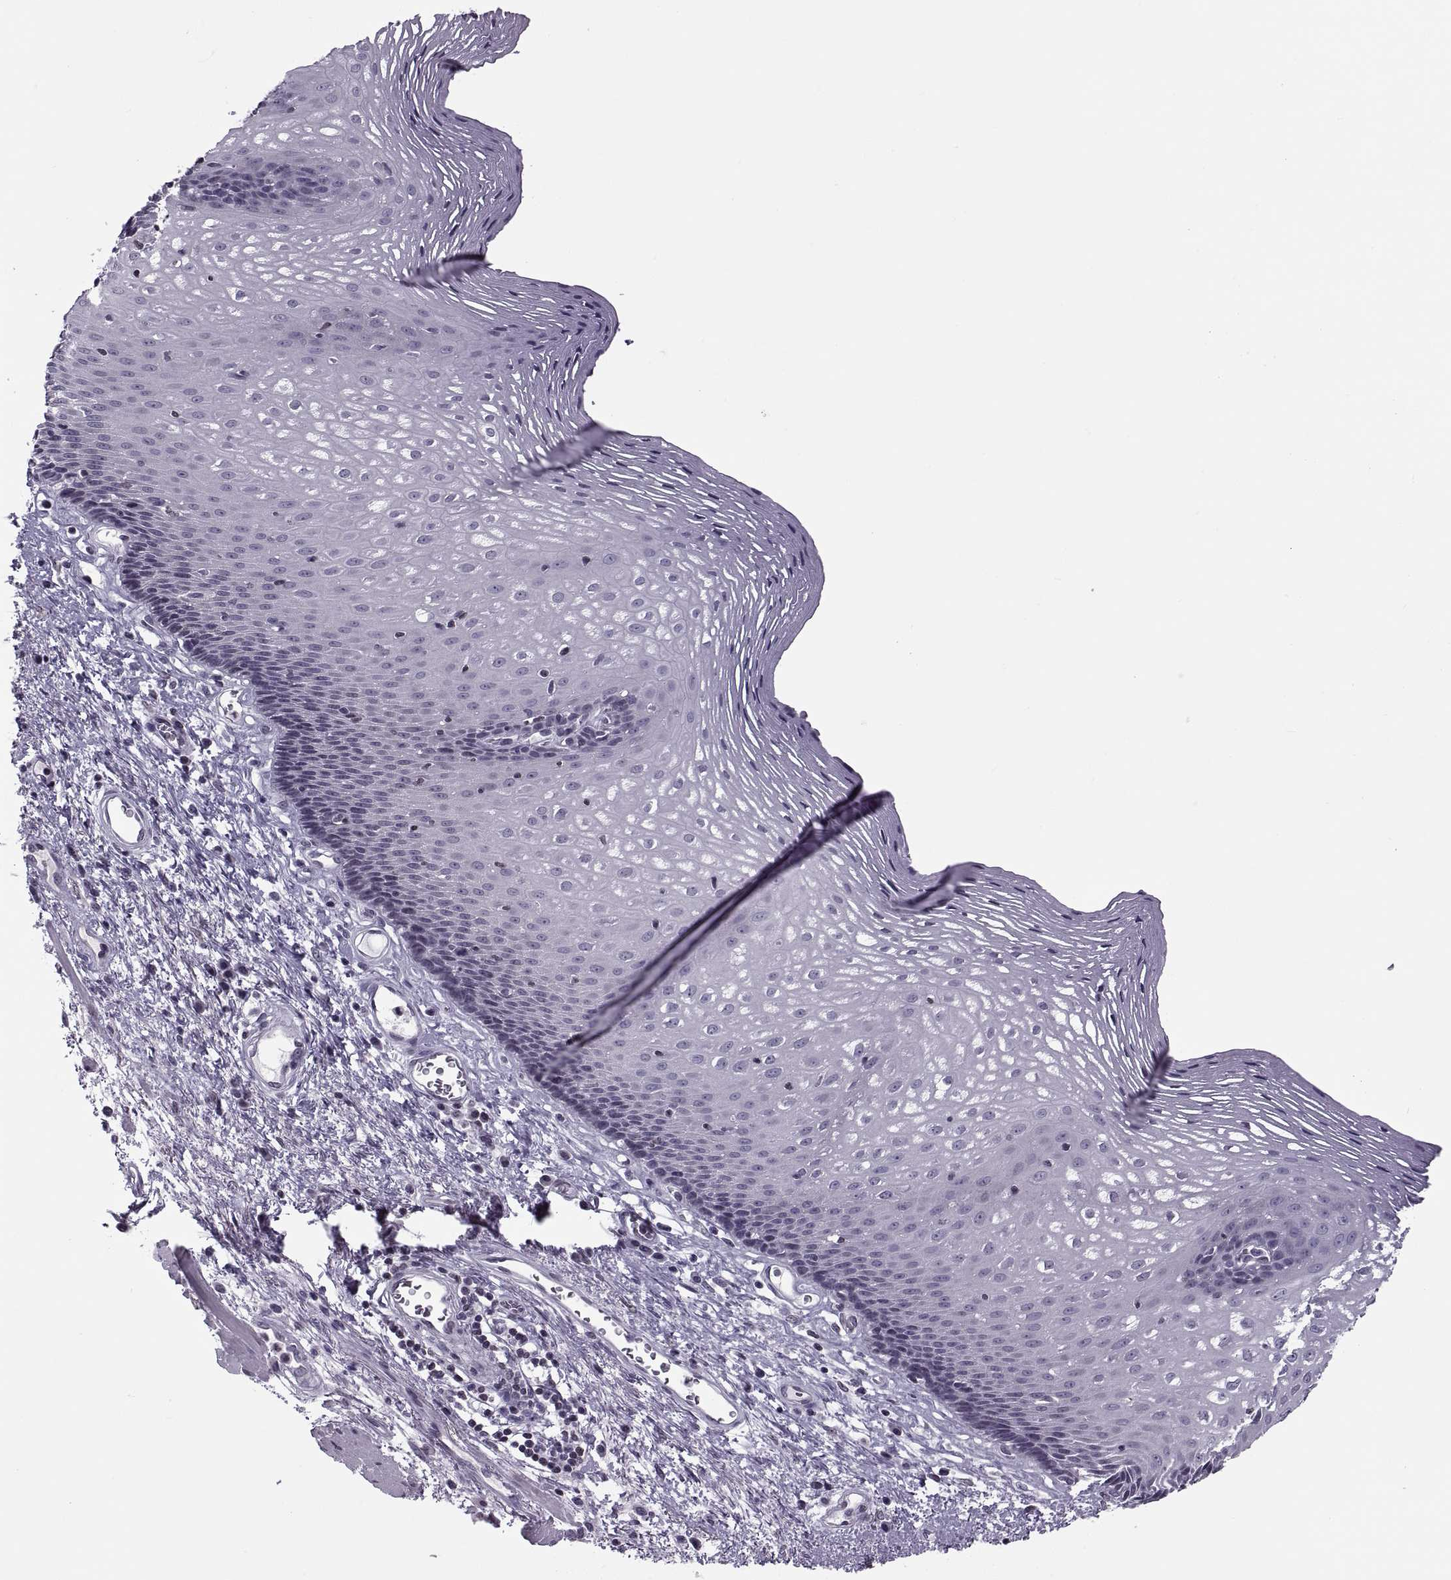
{"staining": {"intensity": "negative", "quantity": "none", "location": "none"}, "tissue": "esophagus", "cell_type": "Squamous epithelial cells", "image_type": "normal", "snomed": [{"axis": "morphology", "description": "Normal tissue, NOS"}, {"axis": "topography", "description": "Esophagus"}], "caption": "The immunohistochemistry (IHC) image has no significant staining in squamous epithelial cells of esophagus.", "gene": "H1", "patient": {"sex": "male", "age": 76}}